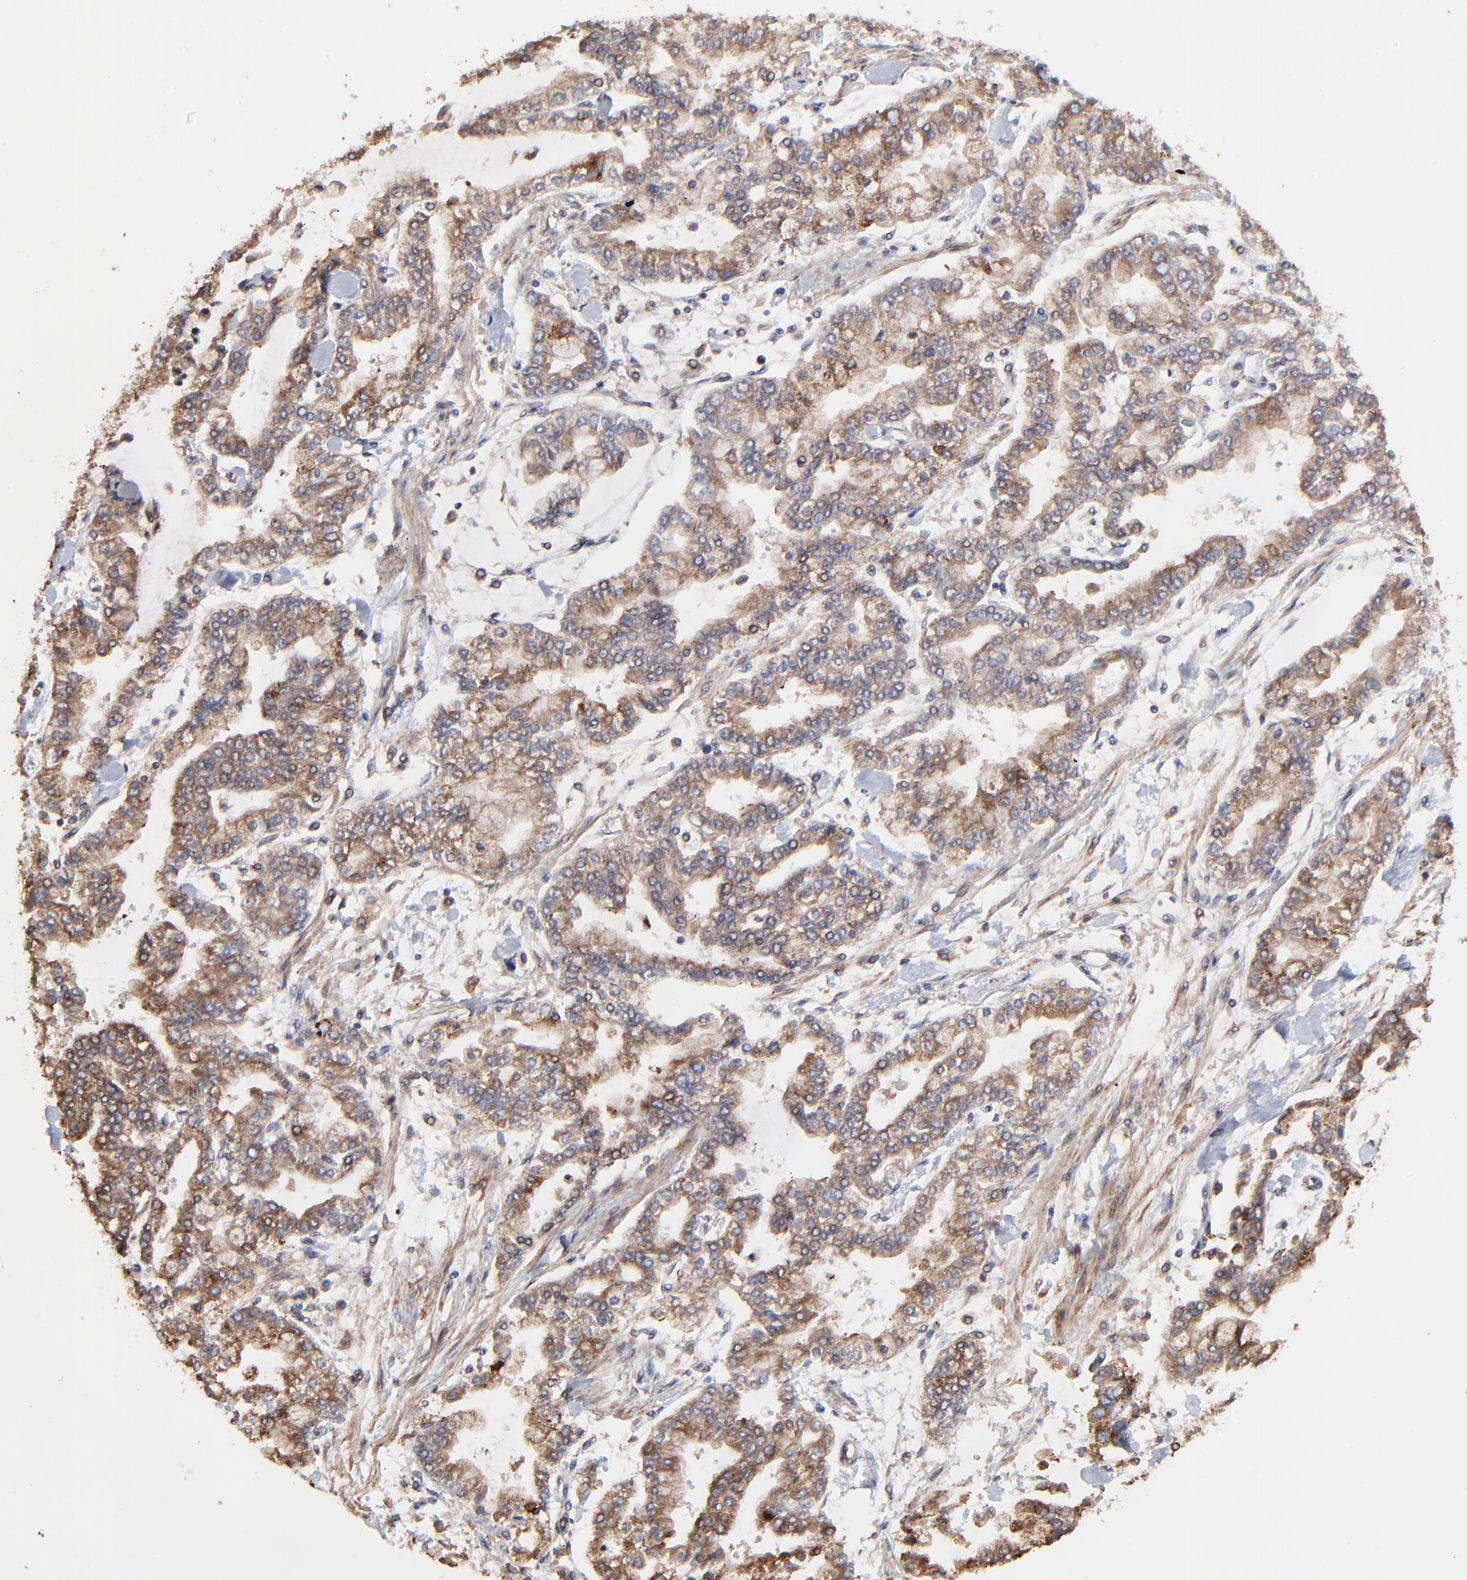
{"staining": {"intensity": "moderate", "quantity": ">75%", "location": "cytoplasmic/membranous"}, "tissue": "stomach cancer", "cell_type": "Tumor cells", "image_type": "cancer", "snomed": [{"axis": "morphology", "description": "Normal tissue, NOS"}, {"axis": "morphology", "description": "Adenocarcinoma, NOS"}, {"axis": "topography", "description": "Stomach, upper"}, {"axis": "topography", "description": "Stomach"}], "caption": "IHC (DAB) staining of stomach adenocarcinoma demonstrates moderate cytoplasmic/membranous protein staining in approximately >75% of tumor cells.", "gene": "ELP2", "patient": {"sex": "male", "age": 76}}